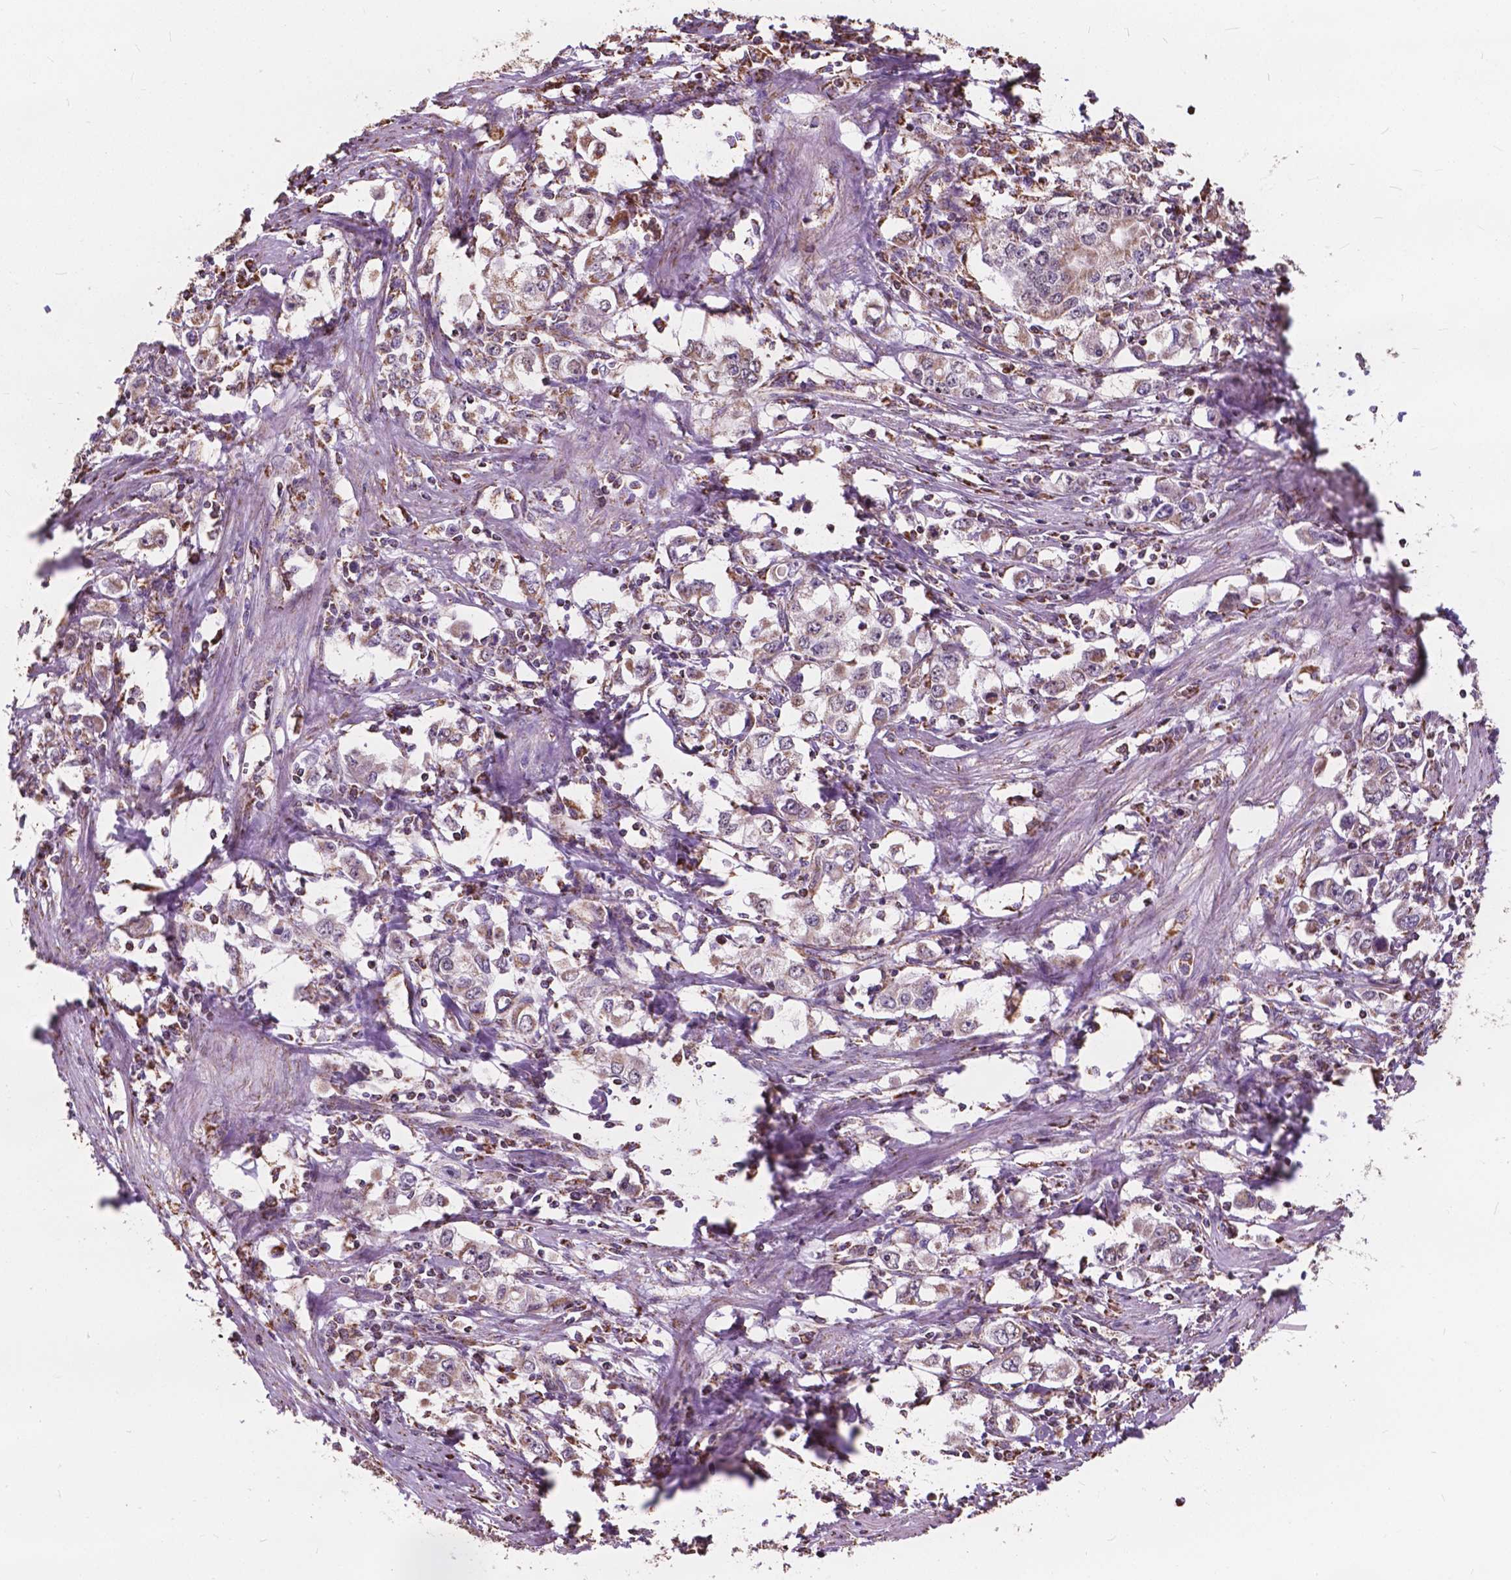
{"staining": {"intensity": "weak", "quantity": ">75%", "location": "cytoplasmic/membranous"}, "tissue": "stomach cancer", "cell_type": "Tumor cells", "image_type": "cancer", "snomed": [{"axis": "morphology", "description": "Adenocarcinoma, NOS"}, {"axis": "topography", "description": "Stomach, lower"}], "caption": "Protein analysis of stomach cancer (adenocarcinoma) tissue exhibits weak cytoplasmic/membranous expression in about >75% of tumor cells. The staining was performed using DAB (3,3'-diaminobenzidine) to visualize the protein expression in brown, while the nuclei were stained in blue with hematoxylin (Magnification: 20x).", "gene": "SCOC", "patient": {"sex": "female", "age": 72}}